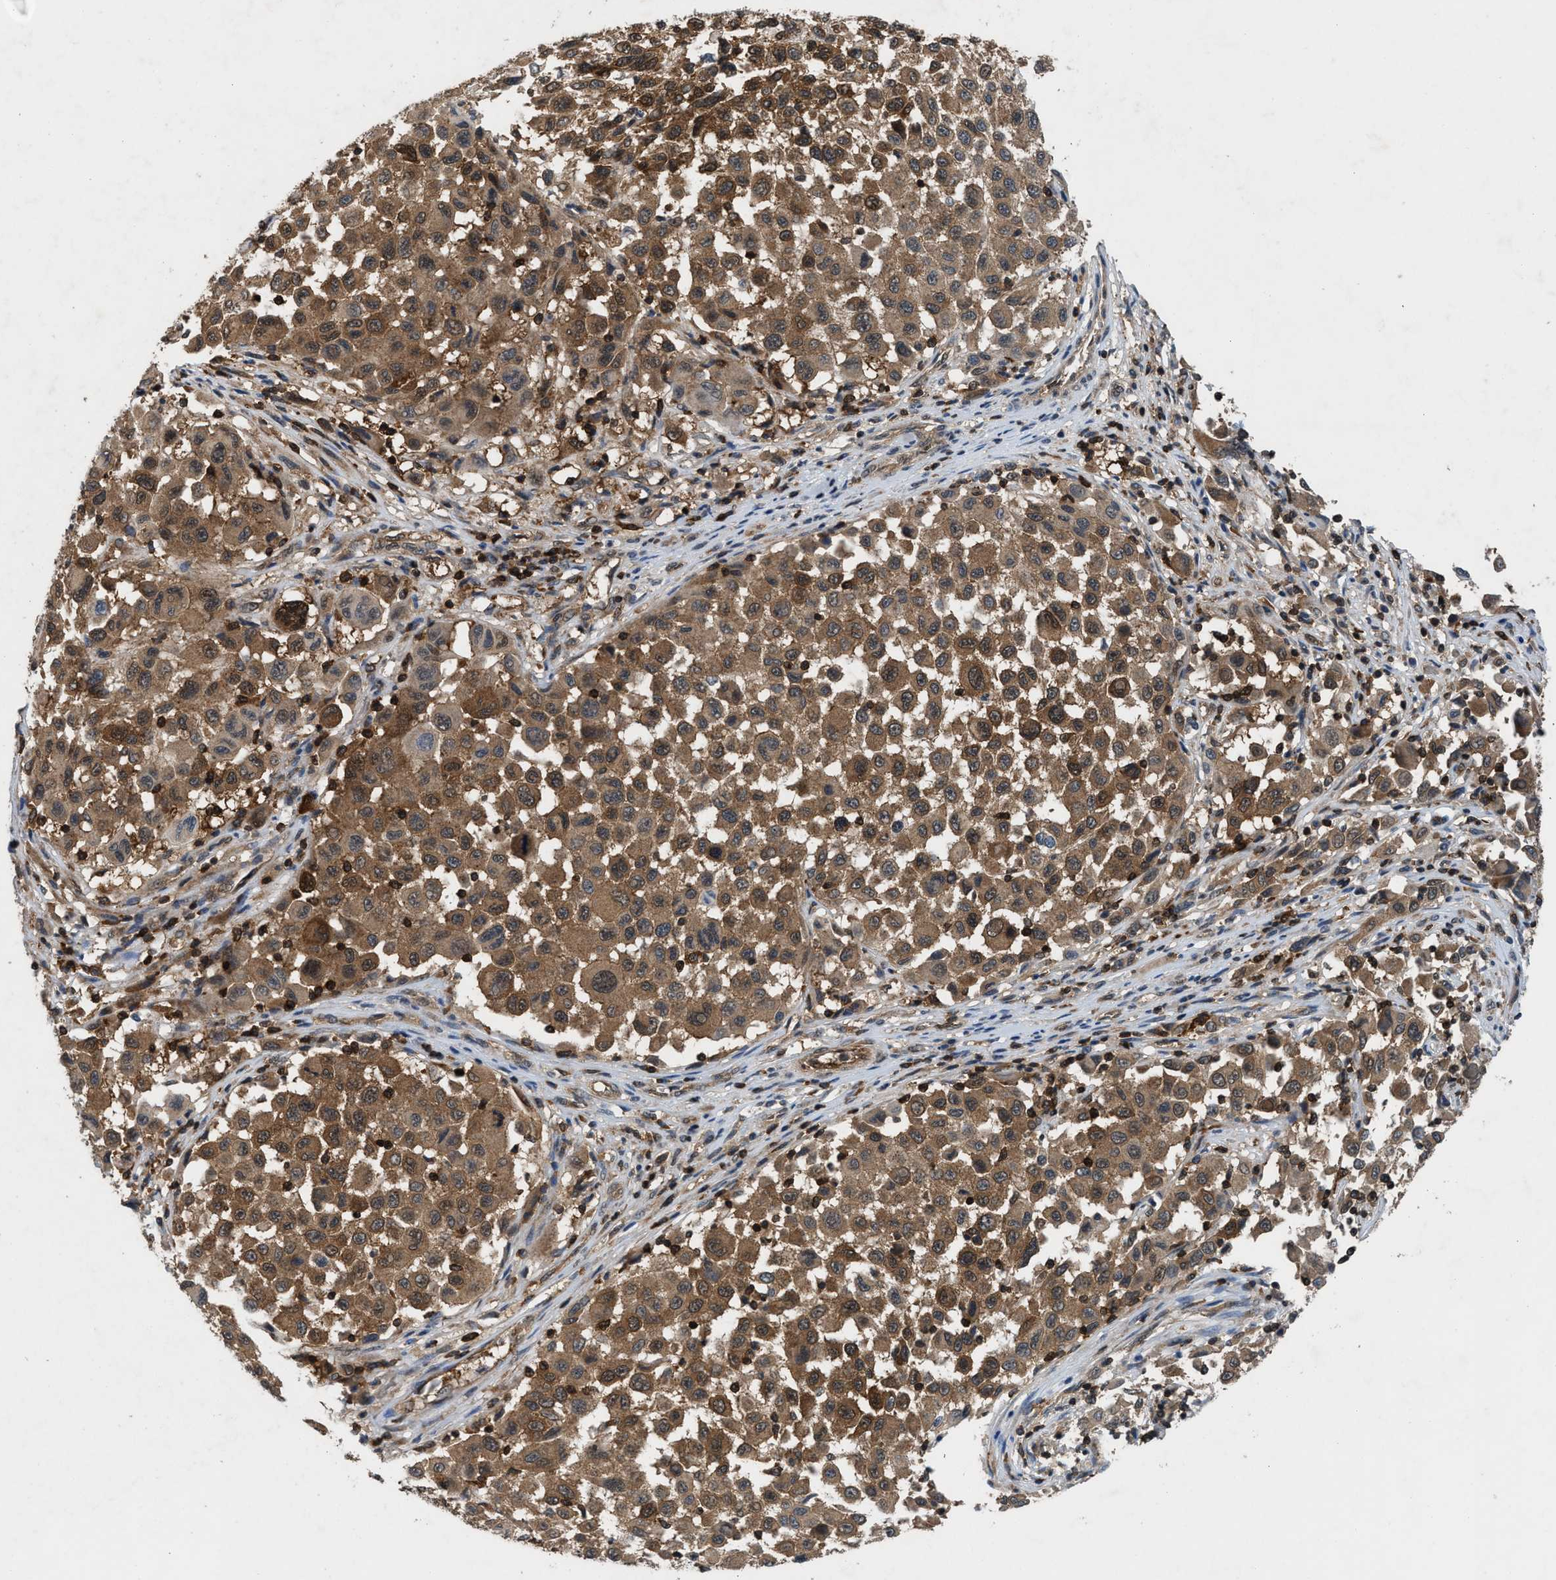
{"staining": {"intensity": "moderate", "quantity": ">75%", "location": "cytoplasmic/membranous,nuclear"}, "tissue": "melanoma", "cell_type": "Tumor cells", "image_type": "cancer", "snomed": [{"axis": "morphology", "description": "Malignant melanoma, Metastatic site"}, {"axis": "topography", "description": "Lymph node"}], "caption": "A brown stain highlights moderate cytoplasmic/membranous and nuclear positivity of a protein in malignant melanoma (metastatic site) tumor cells. (DAB (3,3'-diaminobenzidine) = brown stain, brightfield microscopy at high magnification).", "gene": "OXSR1", "patient": {"sex": "male", "age": 61}}